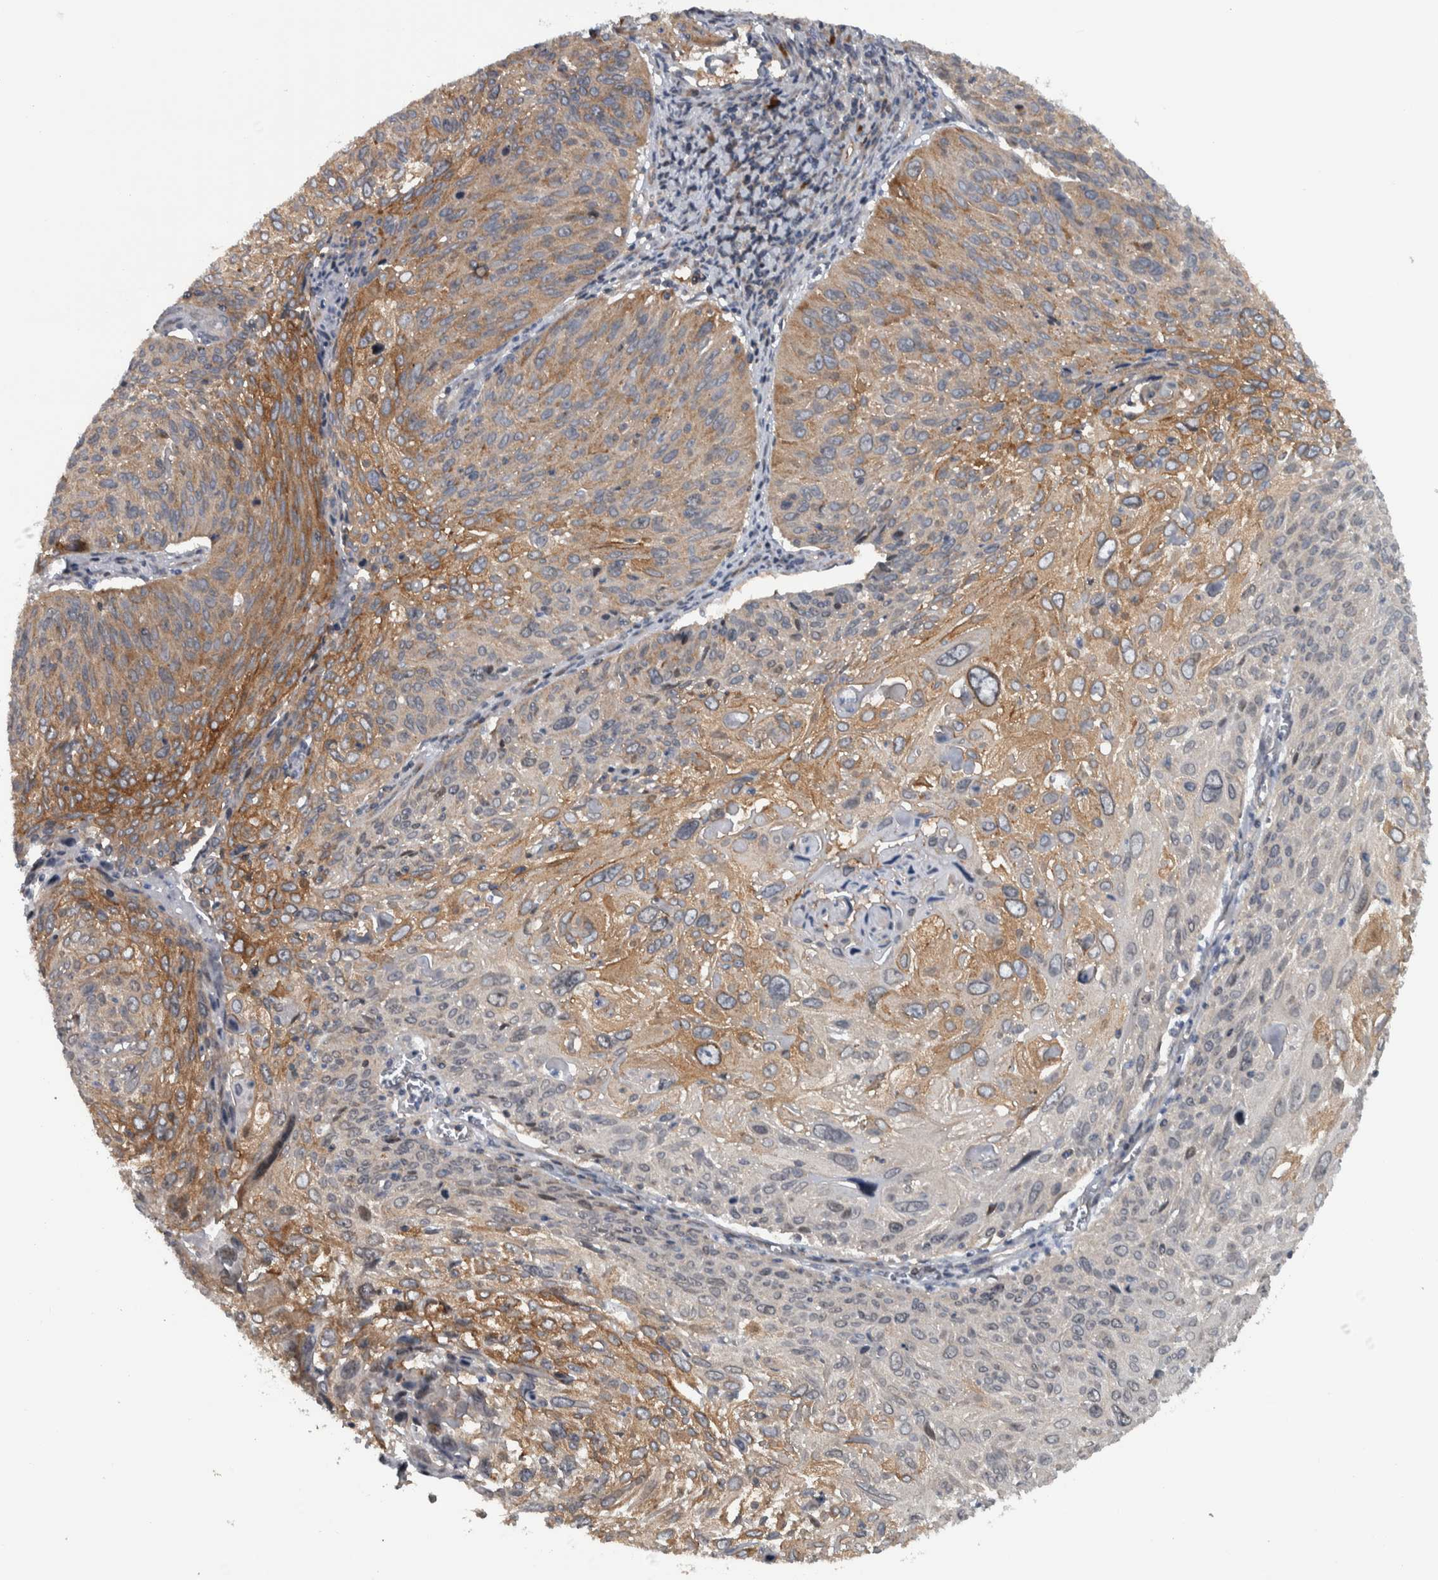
{"staining": {"intensity": "moderate", "quantity": "25%-75%", "location": "cytoplasmic/membranous"}, "tissue": "cervical cancer", "cell_type": "Tumor cells", "image_type": "cancer", "snomed": [{"axis": "morphology", "description": "Squamous cell carcinoma, NOS"}, {"axis": "topography", "description": "Cervix"}], "caption": "Immunohistochemical staining of human cervical squamous cell carcinoma shows medium levels of moderate cytoplasmic/membranous positivity in approximately 25%-75% of tumor cells.", "gene": "BAIAP2L1", "patient": {"sex": "female", "age": 51}}